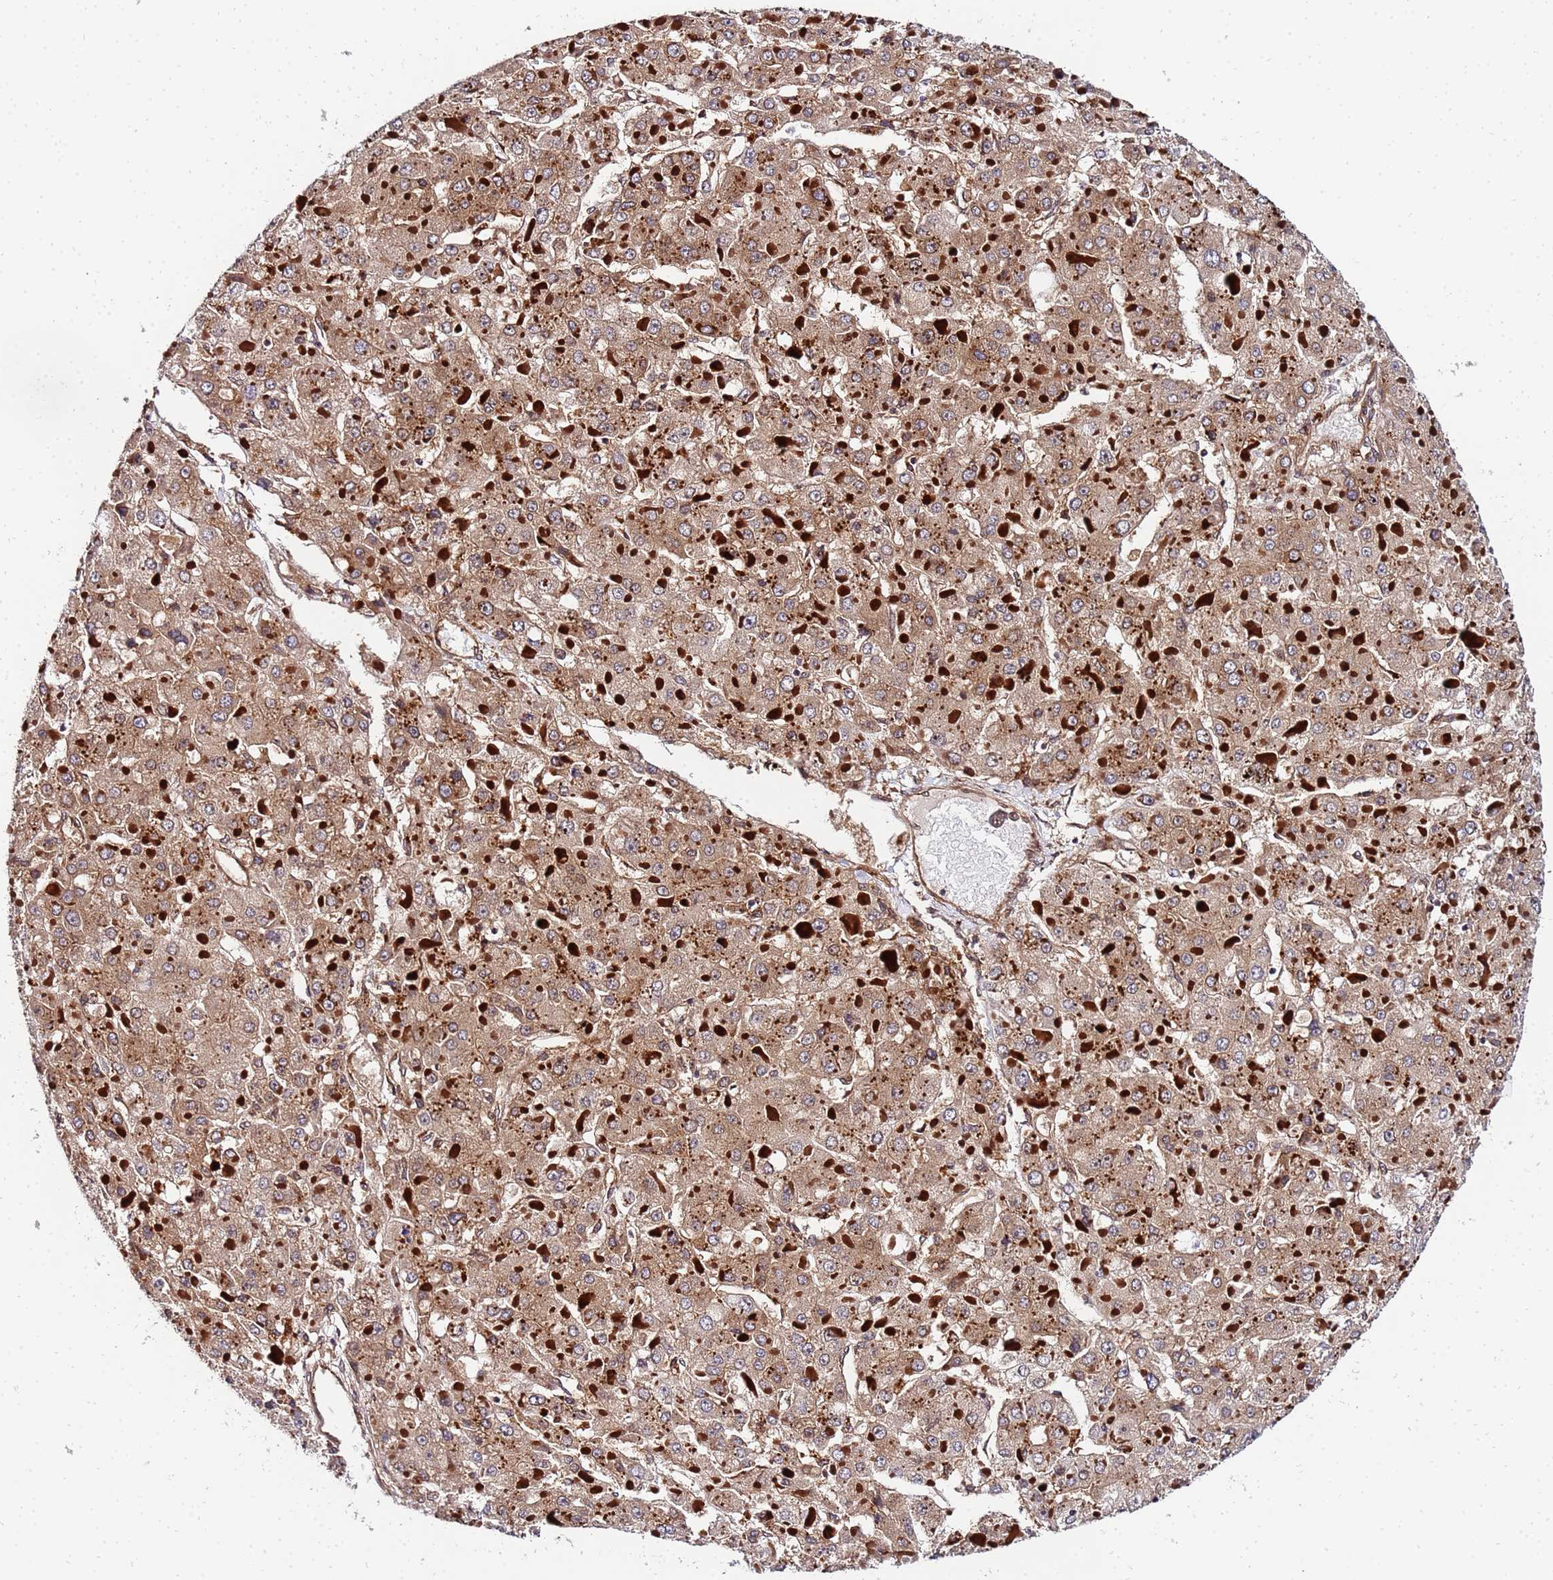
{"staining": {"intensity": "moderate", "quantity": ">75%", "location": "cytoplasmic/membranous"}, "tissue": "liver cancer", "cell_type": "Tumor cells", "image_type": "cancer", "snomed": [{"axis": "morphology", "description": "Carcinoma, Hepatocellular, NOS"}, {"axis": "topography", "description": "Liver"}], "caption": "A photomicrograph of human liver cancer (hepatocellular carcinoma) stained for a protein demonstrates moderate cytoplasmic/membranous brown staining in tumor cells.", "gene": "UNC93B1", "patient": {"sex": "female", "age": 73}}